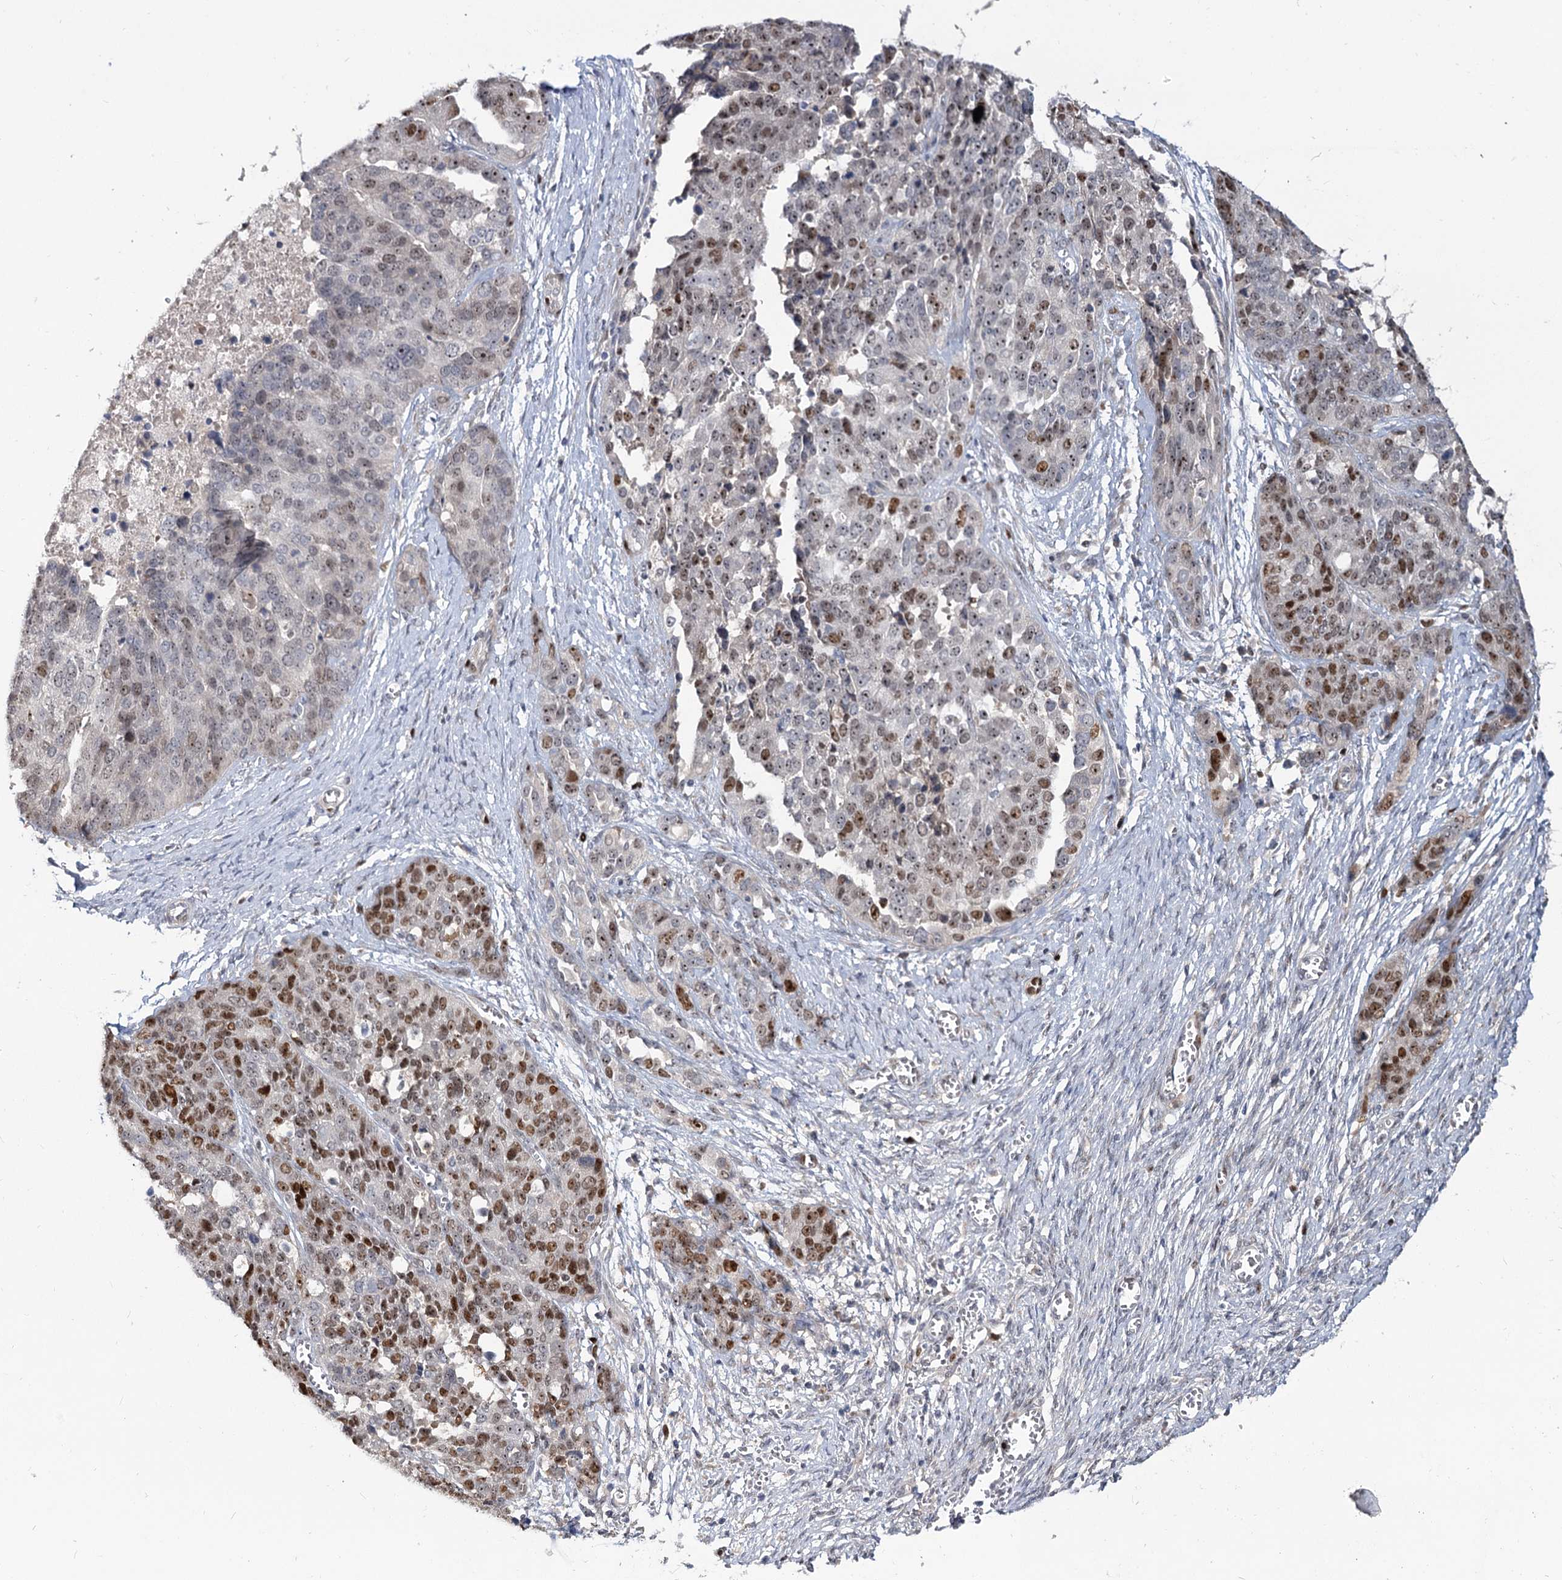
{"staining": {"intensity": "moderate", "quantity": "25%-75%", "location": "nuclear"}, "tissue": "ovarian cancer", "cell_type": "Tumor cells", "image_type": "cancer", "snomed": [{"axis": "morphology", "description": "Cystadenocarcinoma, serous, NOS"}, {"axis": "topography", "description": "Ovary"}], "caption": "Protein staining of serous cystadenocarcinoma (ovarian) tissue reveals moderate nuclear staining in approximately 25%-75% of tumor cells.", "gene": "PIK3C2A", "patient": {"sex": "female", "age": 44}}